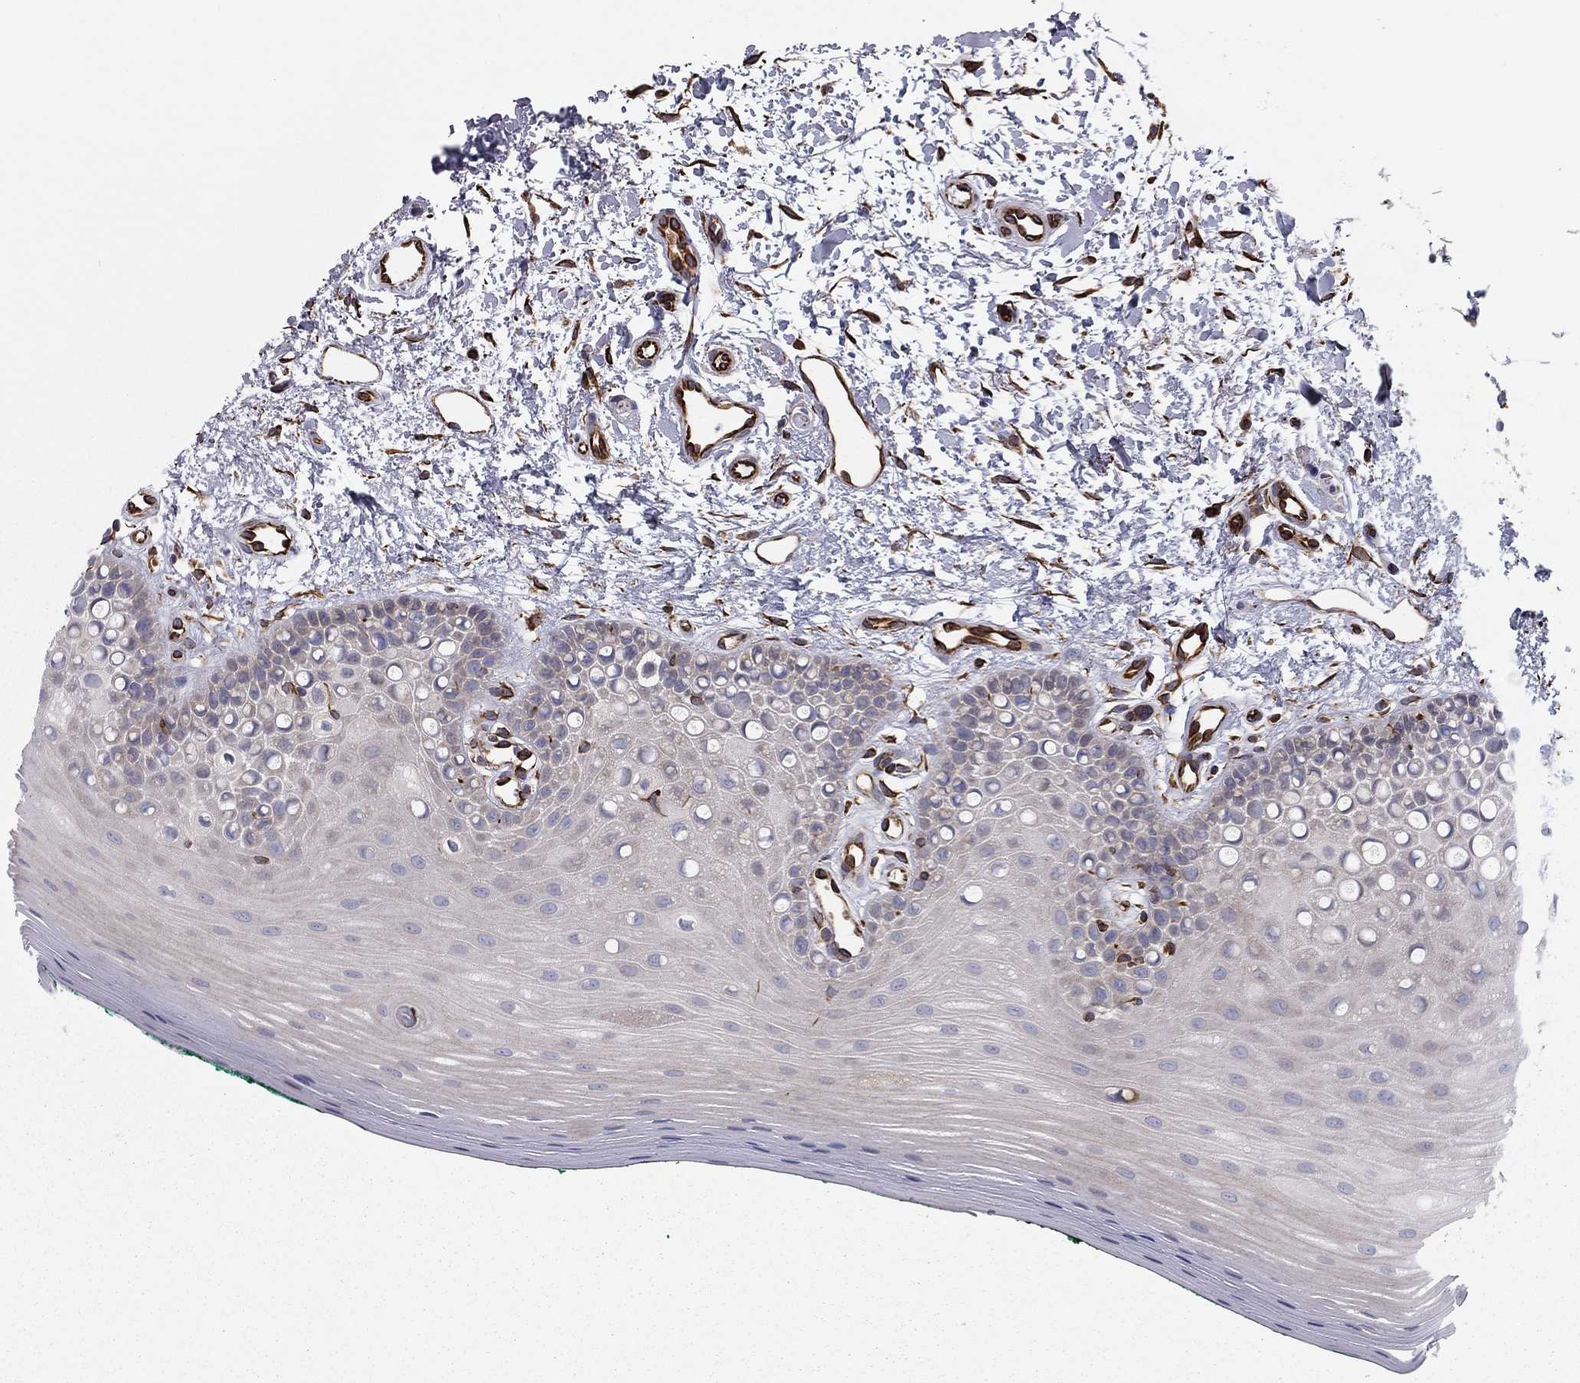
{"staining": {"intensity": "negative", "quantity": "none", "location": "none"}, "tissue": "oral mucosa", "cell_type": "Squamous epithelial cells", "image_type": "normal", "snomed": [{"axis": "morphology", "description": "Normal tissue, NOS"}, {"axis": "topography", "description": "Oral tissue"}], "caption": "Immunohistochemistry micrograph of benign oral mucosa: oral mucosa stained with DAB displays no significant protein expression in squamous epithelial cells. (Stains: DAB (3,3'-diaminobenzidine) IHC with hematoxylin counter stain, Microscopy: brightfield microscopy at high magnification).", "gene": "CLSTN1", "patient": {"sex": "female", "age": 78}}